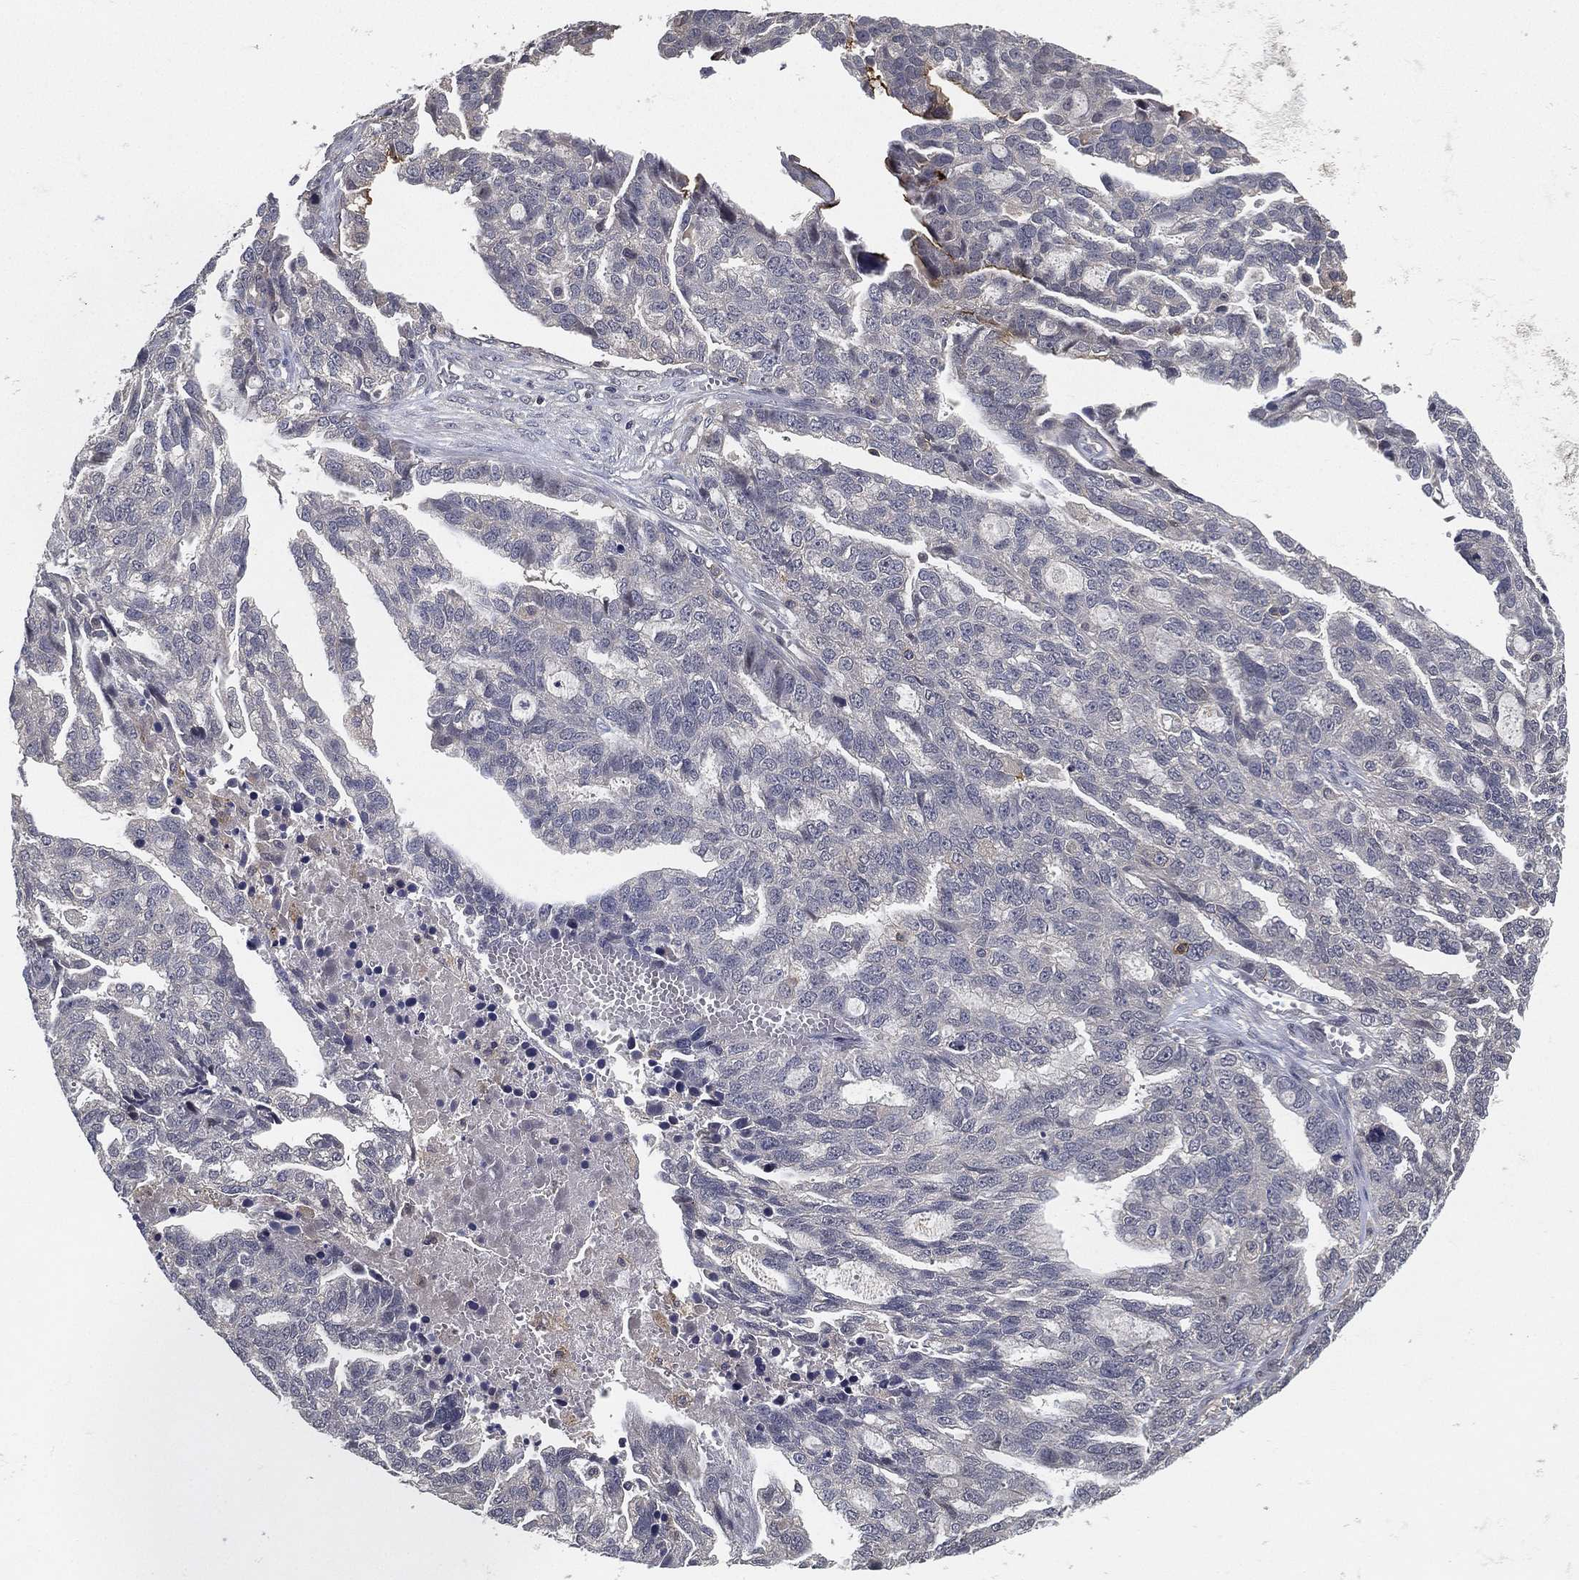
{"staining": {"intensity": "negative", "quantity": "none", "location": "none"}, "tissue": "ovarian cancer", "cell_type": "Tumor cells", "image_type": "cancer", "snomed": [{"axis": "morphology", "description": "Cystadenocarcinoma, serous, NOS"}, {"axis": "topography", "description": "Ovary"}], "caption": "This is an immunohistochemistry photomicrograph of serous cystadenocarcinoma (ovarian). There is no staining in tumor cells.", "gene": "CFAP251", "patient": {"sex": "female", "age": 51}}